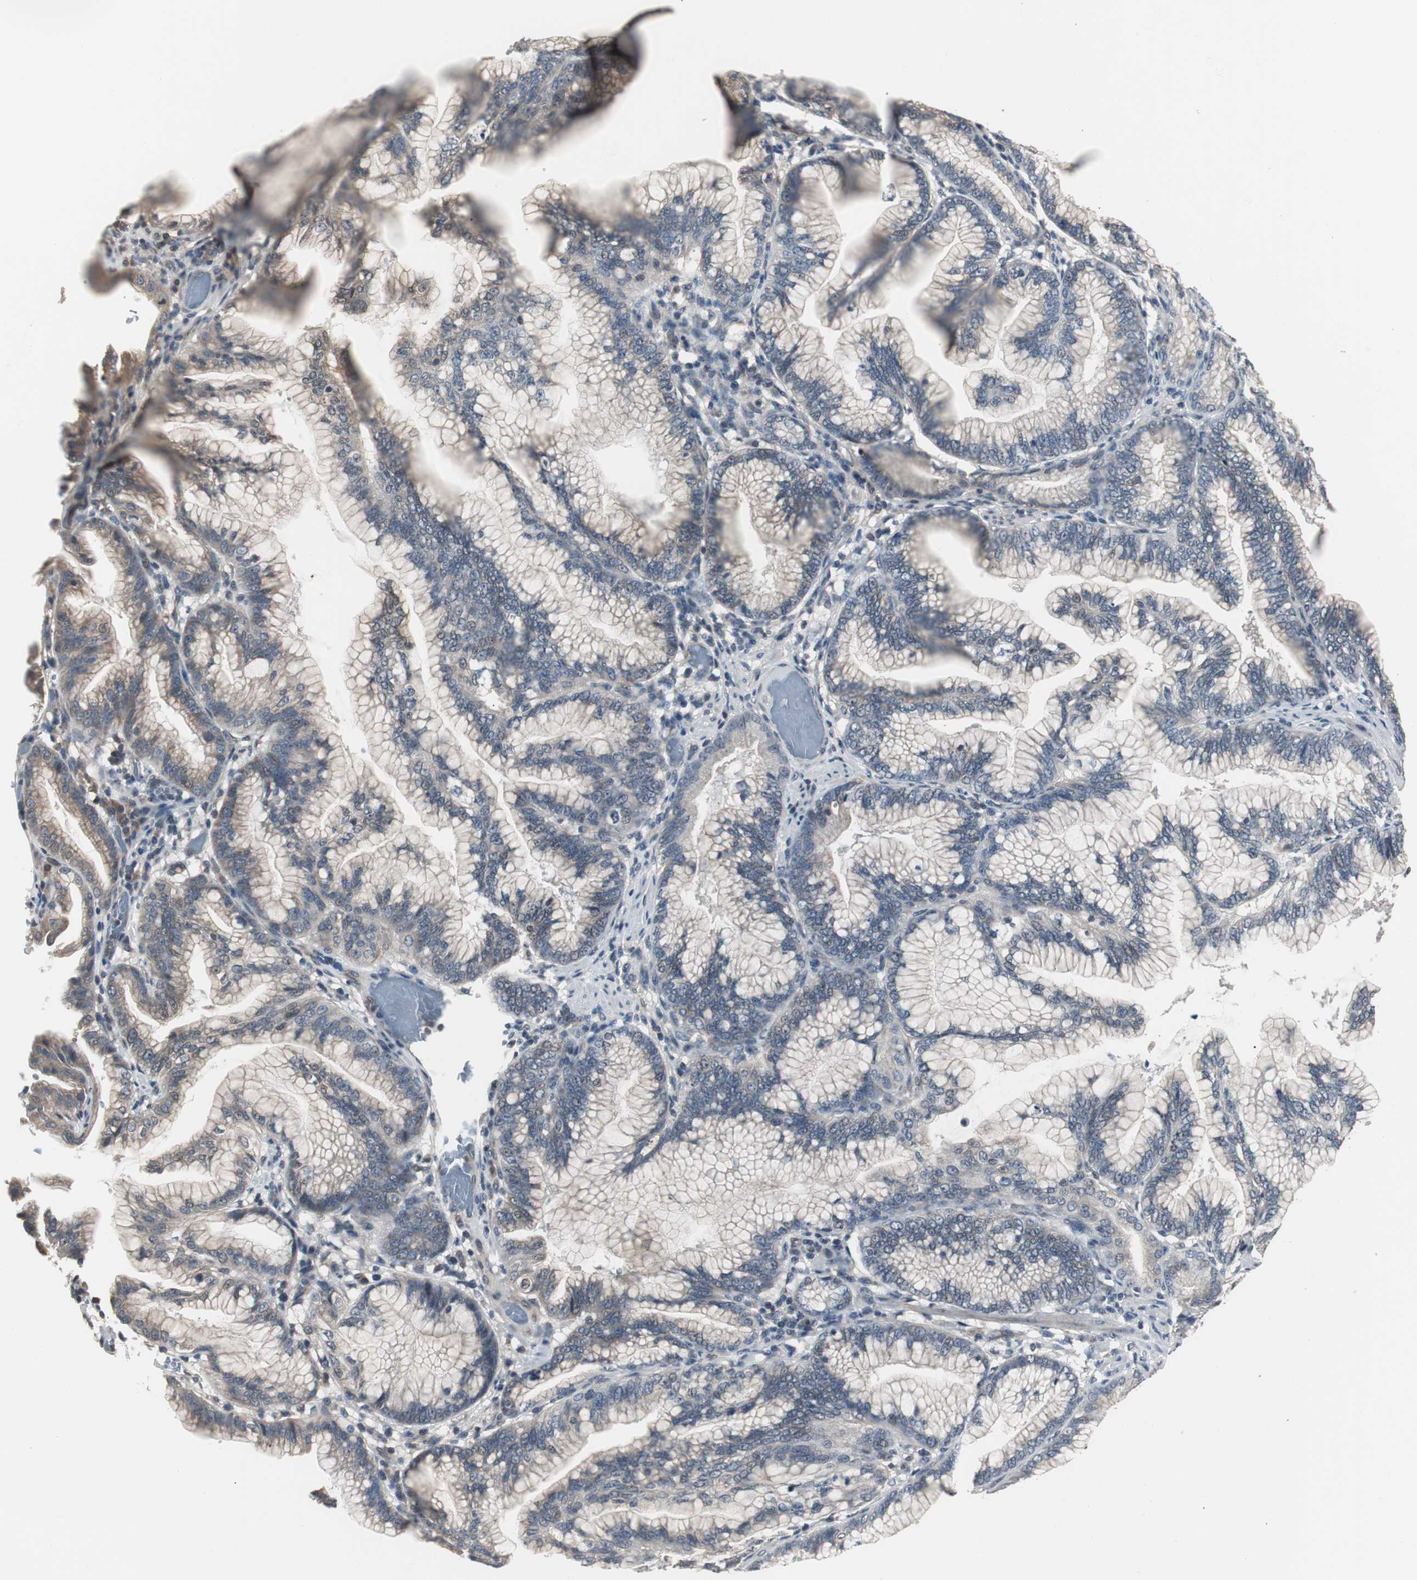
{"staining": {"intensity": "moderate", "quantity": ">75%", "location": "cytoplasmic/membranous"}, "tissue": "pancreatic cancer", "cell_type": "Tumor cells", "image_type": "cancer", "snomed": [{"axis": "morphology", "description": "Adenocarcinoma, NOS"}, {"axis": "topography", "description": "Pancreas"}], "caption": "Protein staining by IHC demonstrates moderate cytoplasmic/membranous staining in approximately >75% of tumor cells in pancreatic adenocarcinoma.", "gene": "ZMPSTE24", "patient": {"sex": "female", "age": 64}}